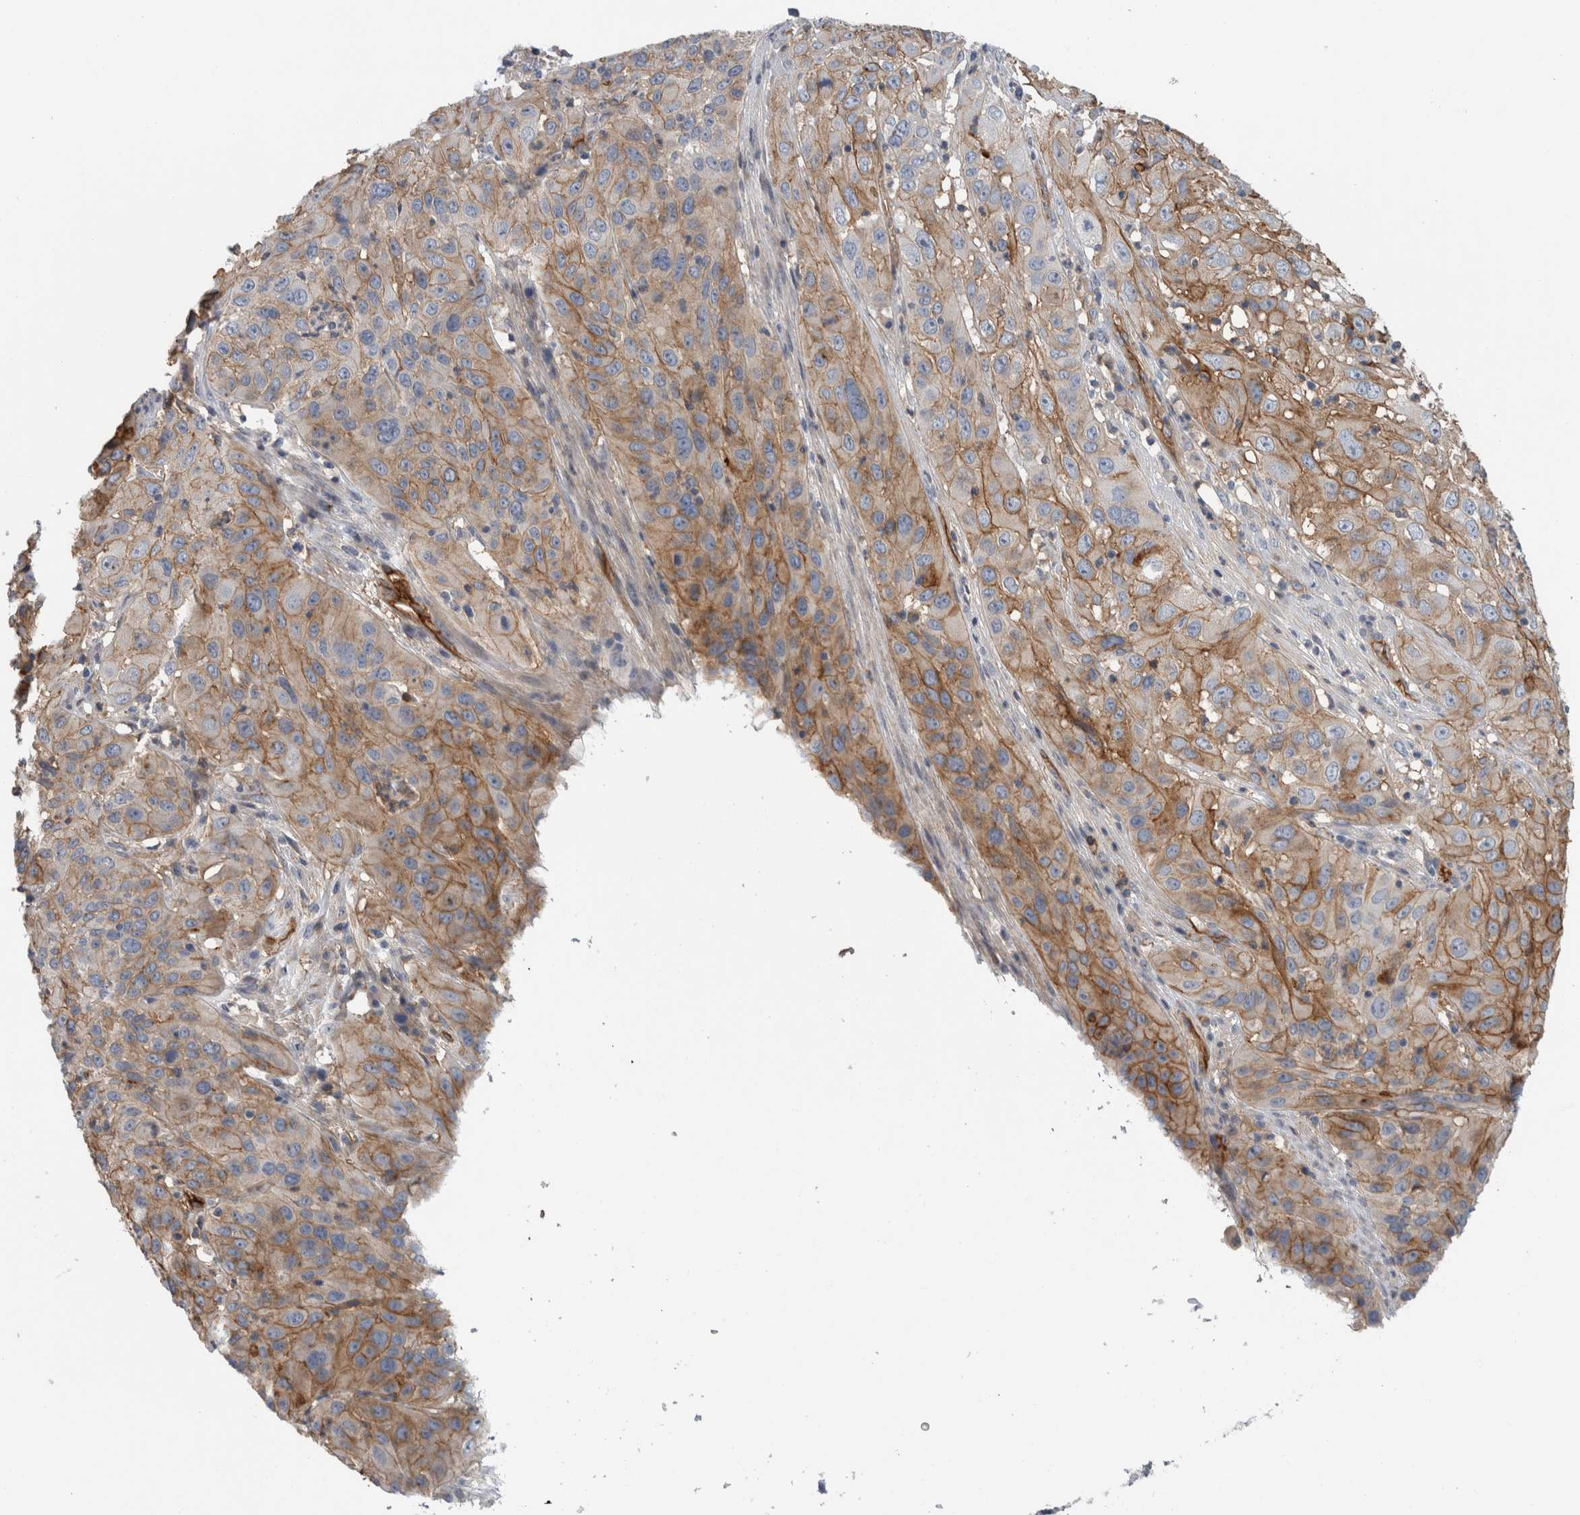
{"staining": {"intensity": "moderate", "quantity": ">75%", "location": "cytoplasmic/membranous"}, "tissue": "cervical cancer", "cell_type": "Tumor cells", "image_type": "cancer", "snomed": [{"axis": "morphology", "description": "Squamous cell carcinoma, NOS"}, {"axis": "topography", "description": "Cervix"}], "caption": "High-magnification brightfield microscopy of squamous cell carcinoma (cervical) stained with DAB (brown) and counterstained with hematoxylin (blue). tumor cells exhibit moderate cytoplasmic/membranous expression is present in approximately>75% of cells.", "gene": "CD59", "patient": {"sex": "female", "age": 32}}